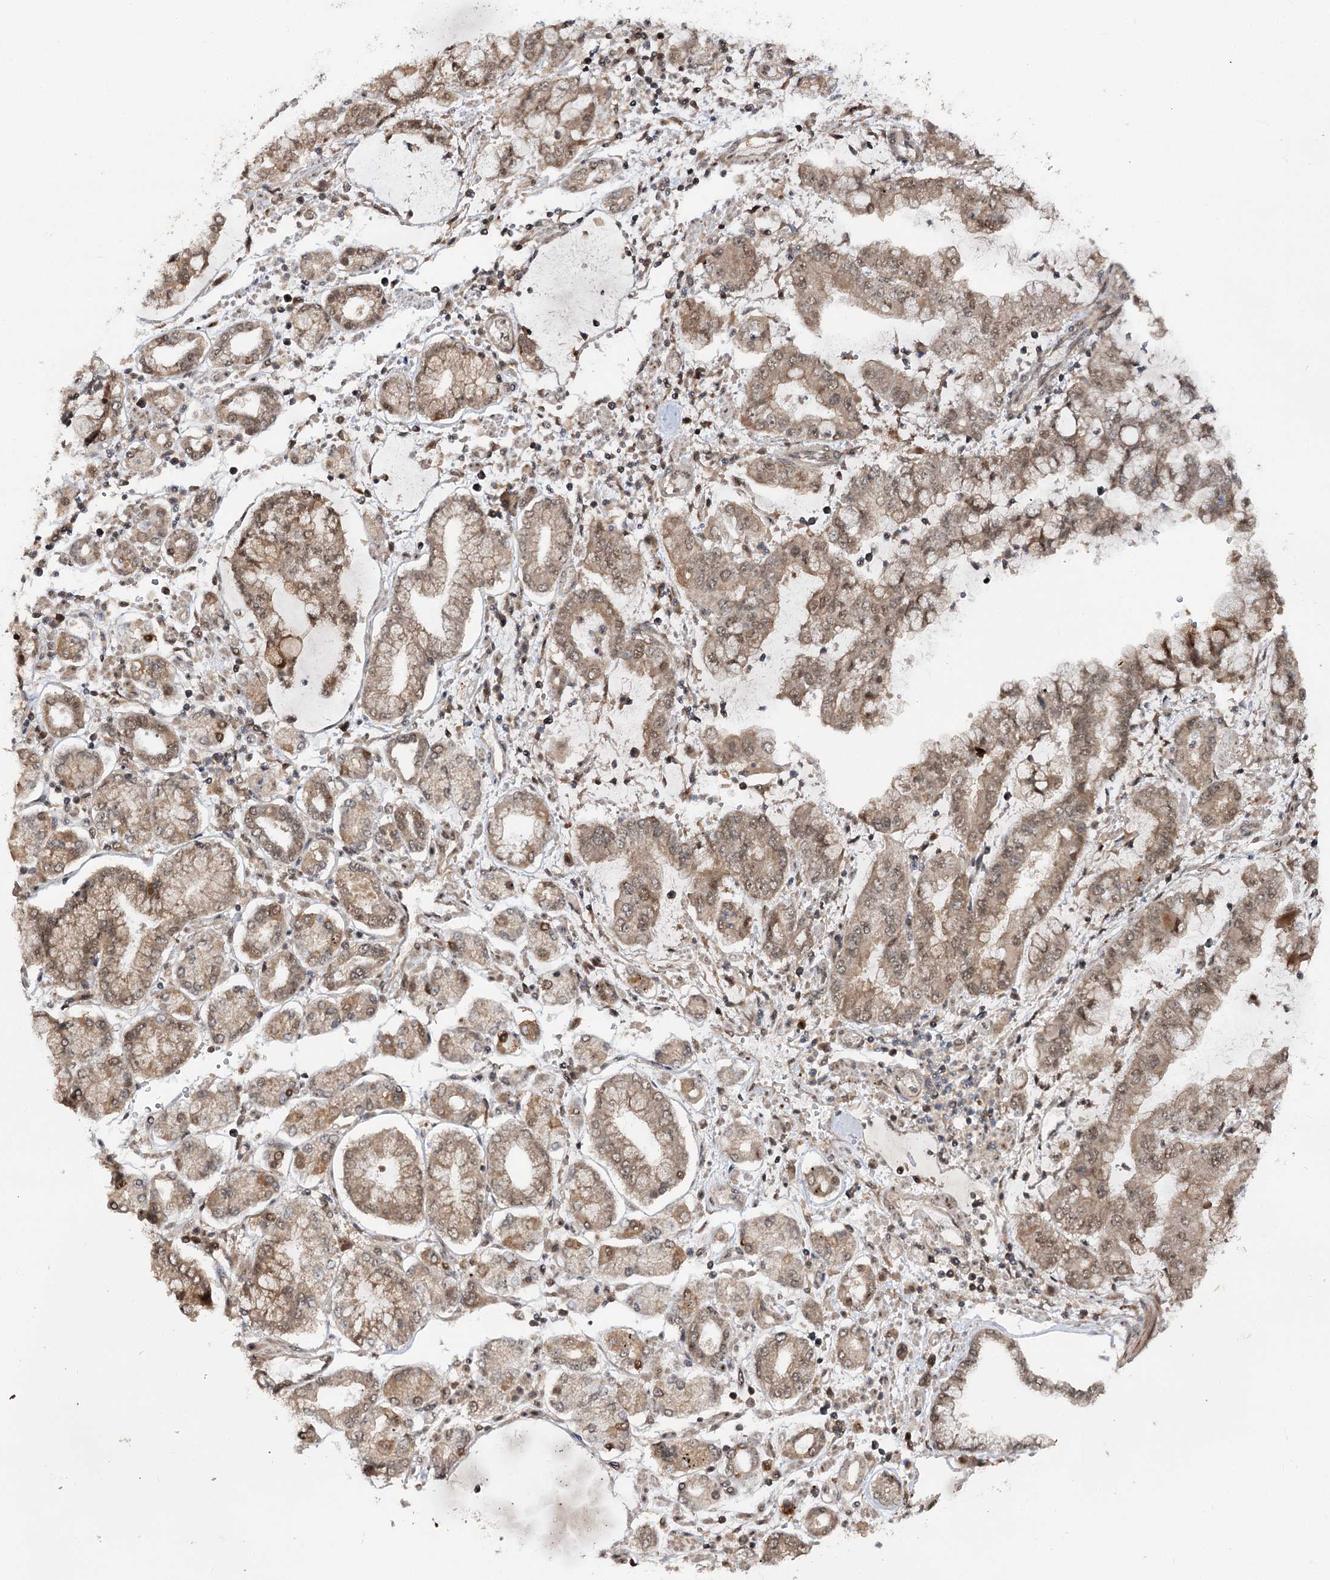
{"staining": {"intensity": "moderate", "quantity": ">75%", "location": "cytoplasmic/membranous,nuclear"}, "tissue": "stomach cancer", "cell_type": "Tumor cells", "image_type": "cancer", "snomed": [{"axis": "morphology", "description": "Adenocarcinoma, NOS"}, {"axis": "topography", "description": "Stomach"}], "caption": "Stomach cancer (adenocarcinoma) stained with DAB immunohistochemistry displays medium levels of moderate cytoplasmic/membranous and nuclear expression in approximately >75% of tumor cells.", "gene": "FAM53B", "patient": {"sex": "male", "age": 76}}